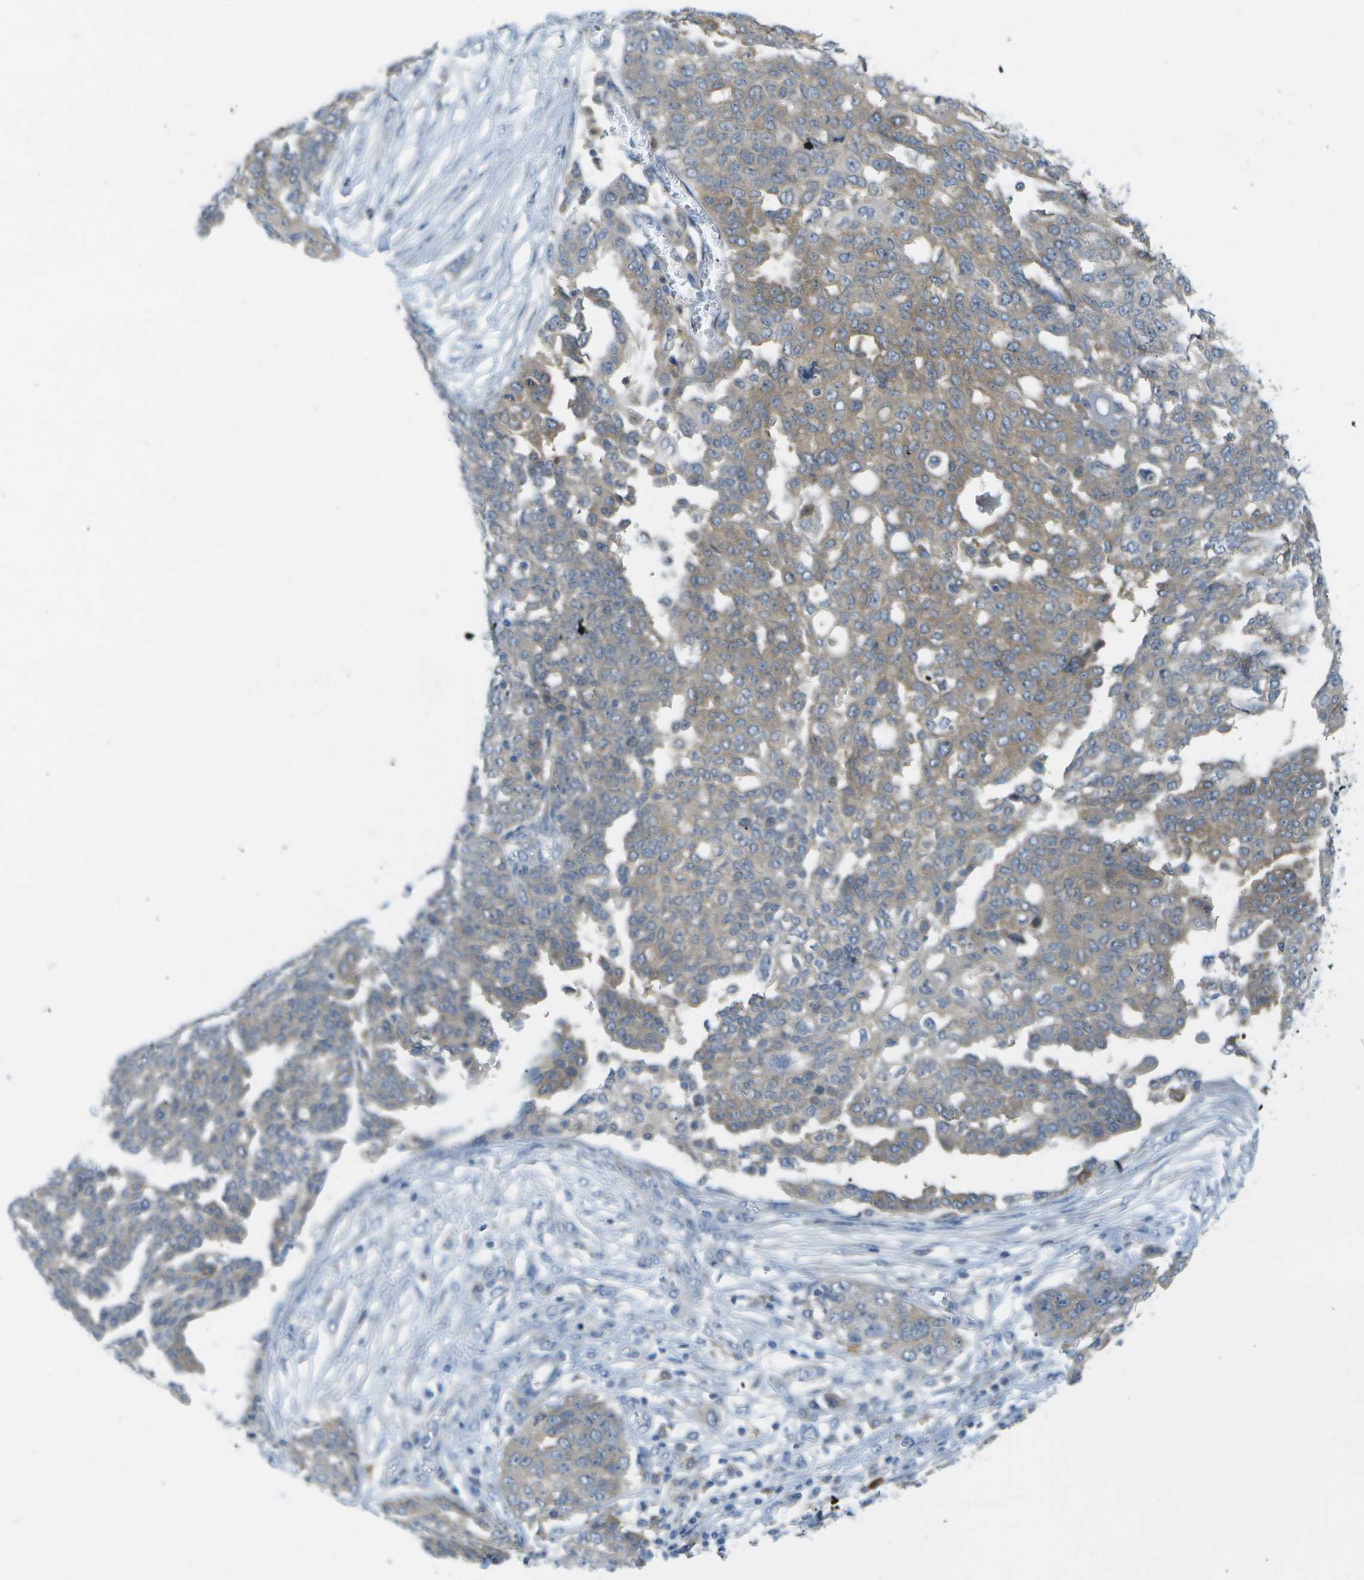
{"staining": {"intensity": "weak", "quantity": "25%-75%", "location": "cytoplasmic/membranous"}, "tissue": "ovarian cancer", "cell_type": "Tumor cells", "image_type": "cancer", "snomed": [{"axis": "morphology", "description": "Cystadenocarcinoma, serous, NOS"}, {"axis": "topography", "description": "Soft tissue"}, {"axis": "topography", "description": "Ovary"}], "caption": "Protein staining displays weak cytoplasmic/membranous staining in approximately 25%-75% of tumor cells in serous cystadenocarcinoma (ovarian).", "gene": "WNK2", "patient": {"sex": "female", "age": 57}}